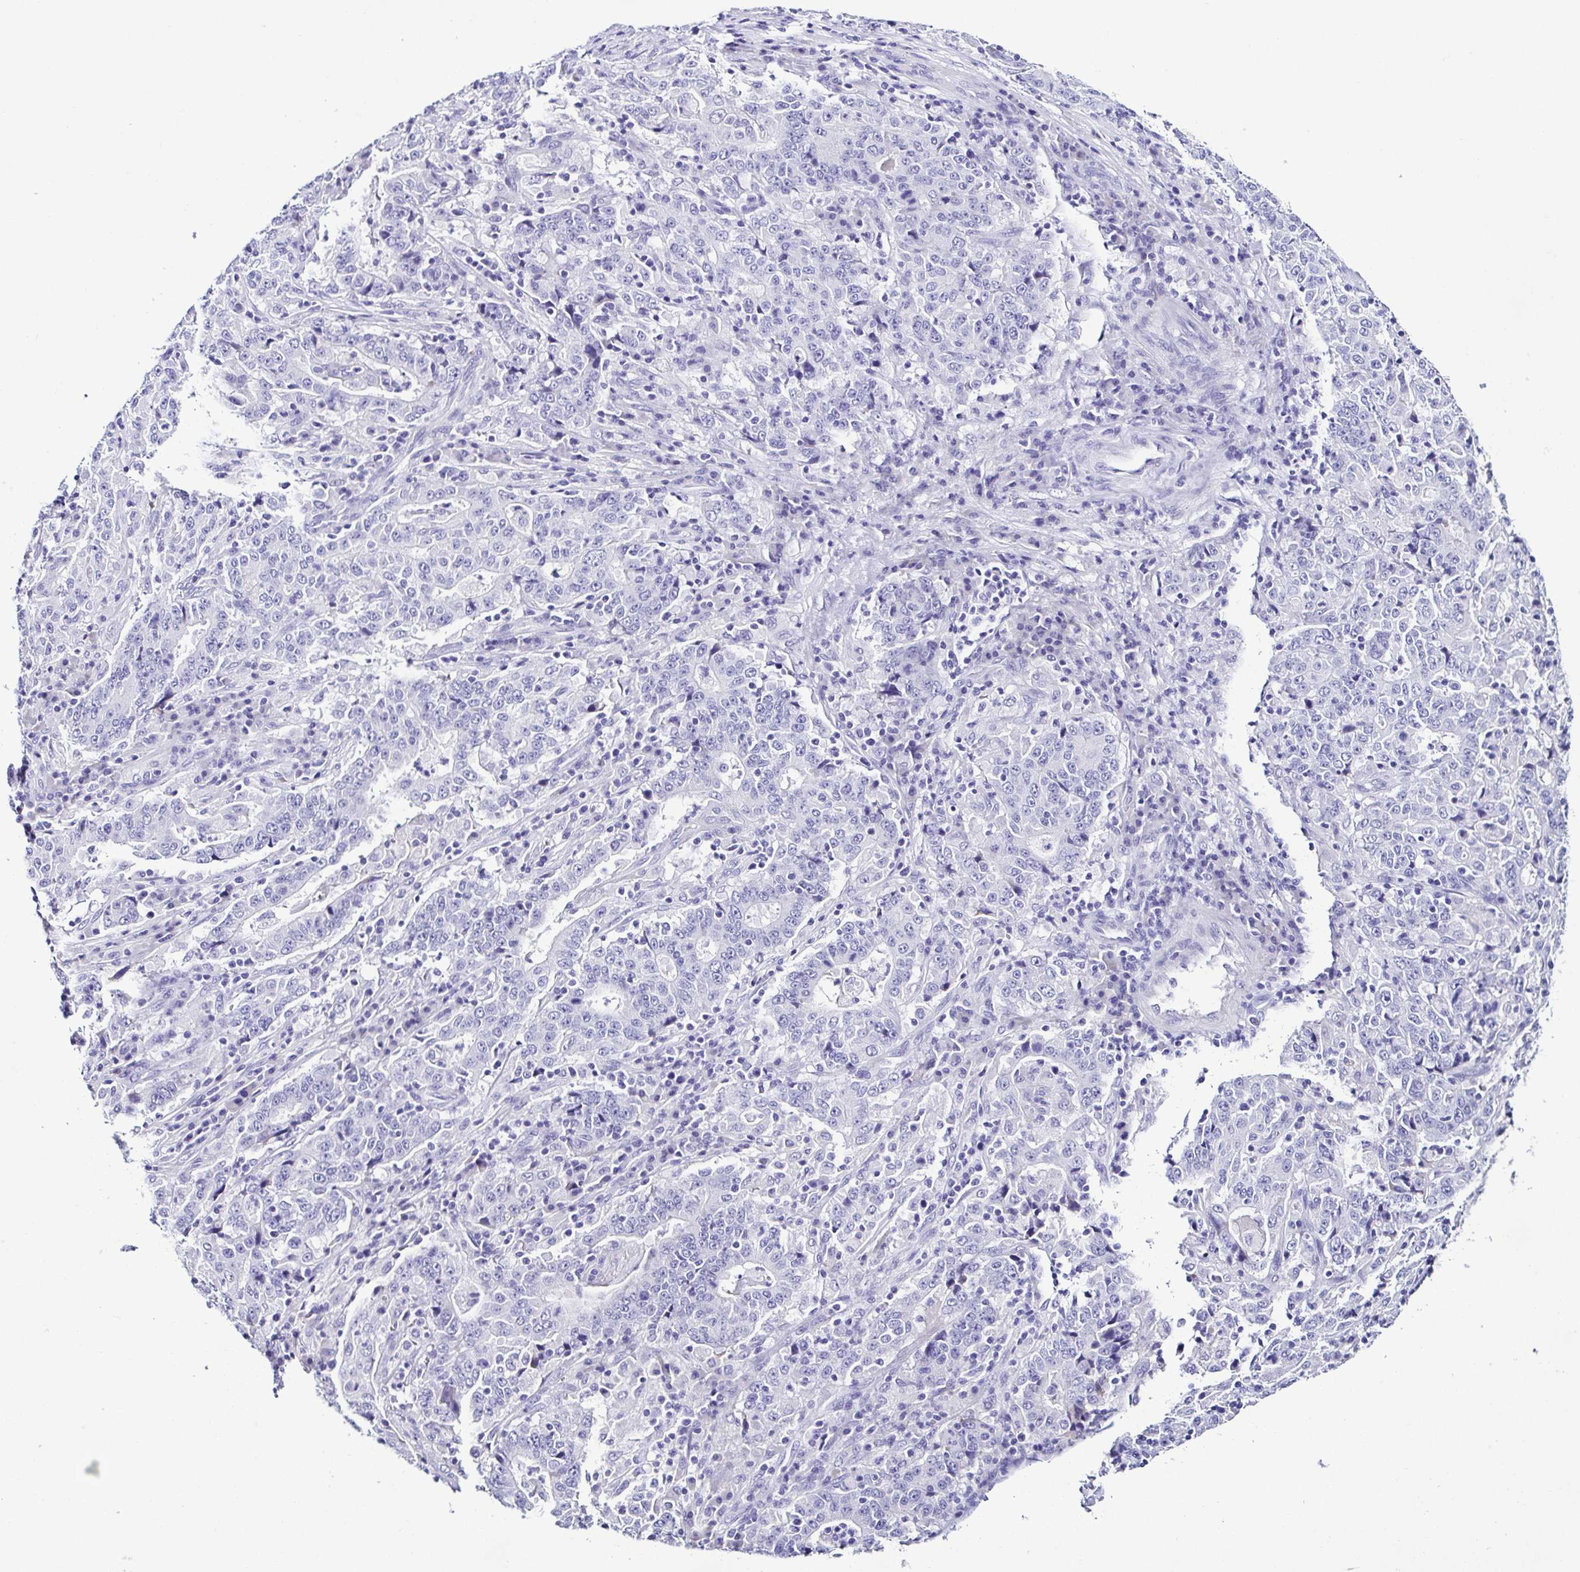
{"staining": {"intensity": "negative", "quantity": "none", "location": "none"}, "tissue": "stomach cancer", "cell_type": "Tumor cells", "image_type": "cancer", "snomed": [{"axis": "morphology", "description": "Normal tissue, NOS"}, {"axis": "morphology", "description": "Adenocarcinoma, NOS"}, {"axis": "topography", "description": "Stomach, upper"}, {"axis": "topography", "description": "Stomach"}], "caption": "Immunohistochemistry (IHC) photomicrograph of human stomach cancer (adenocarcinoma) stained for a protein (brown), which demonstrates no positivity in tumor cells.", "gene": "SRL", "patient": {"sex": "male", "age": 59}}